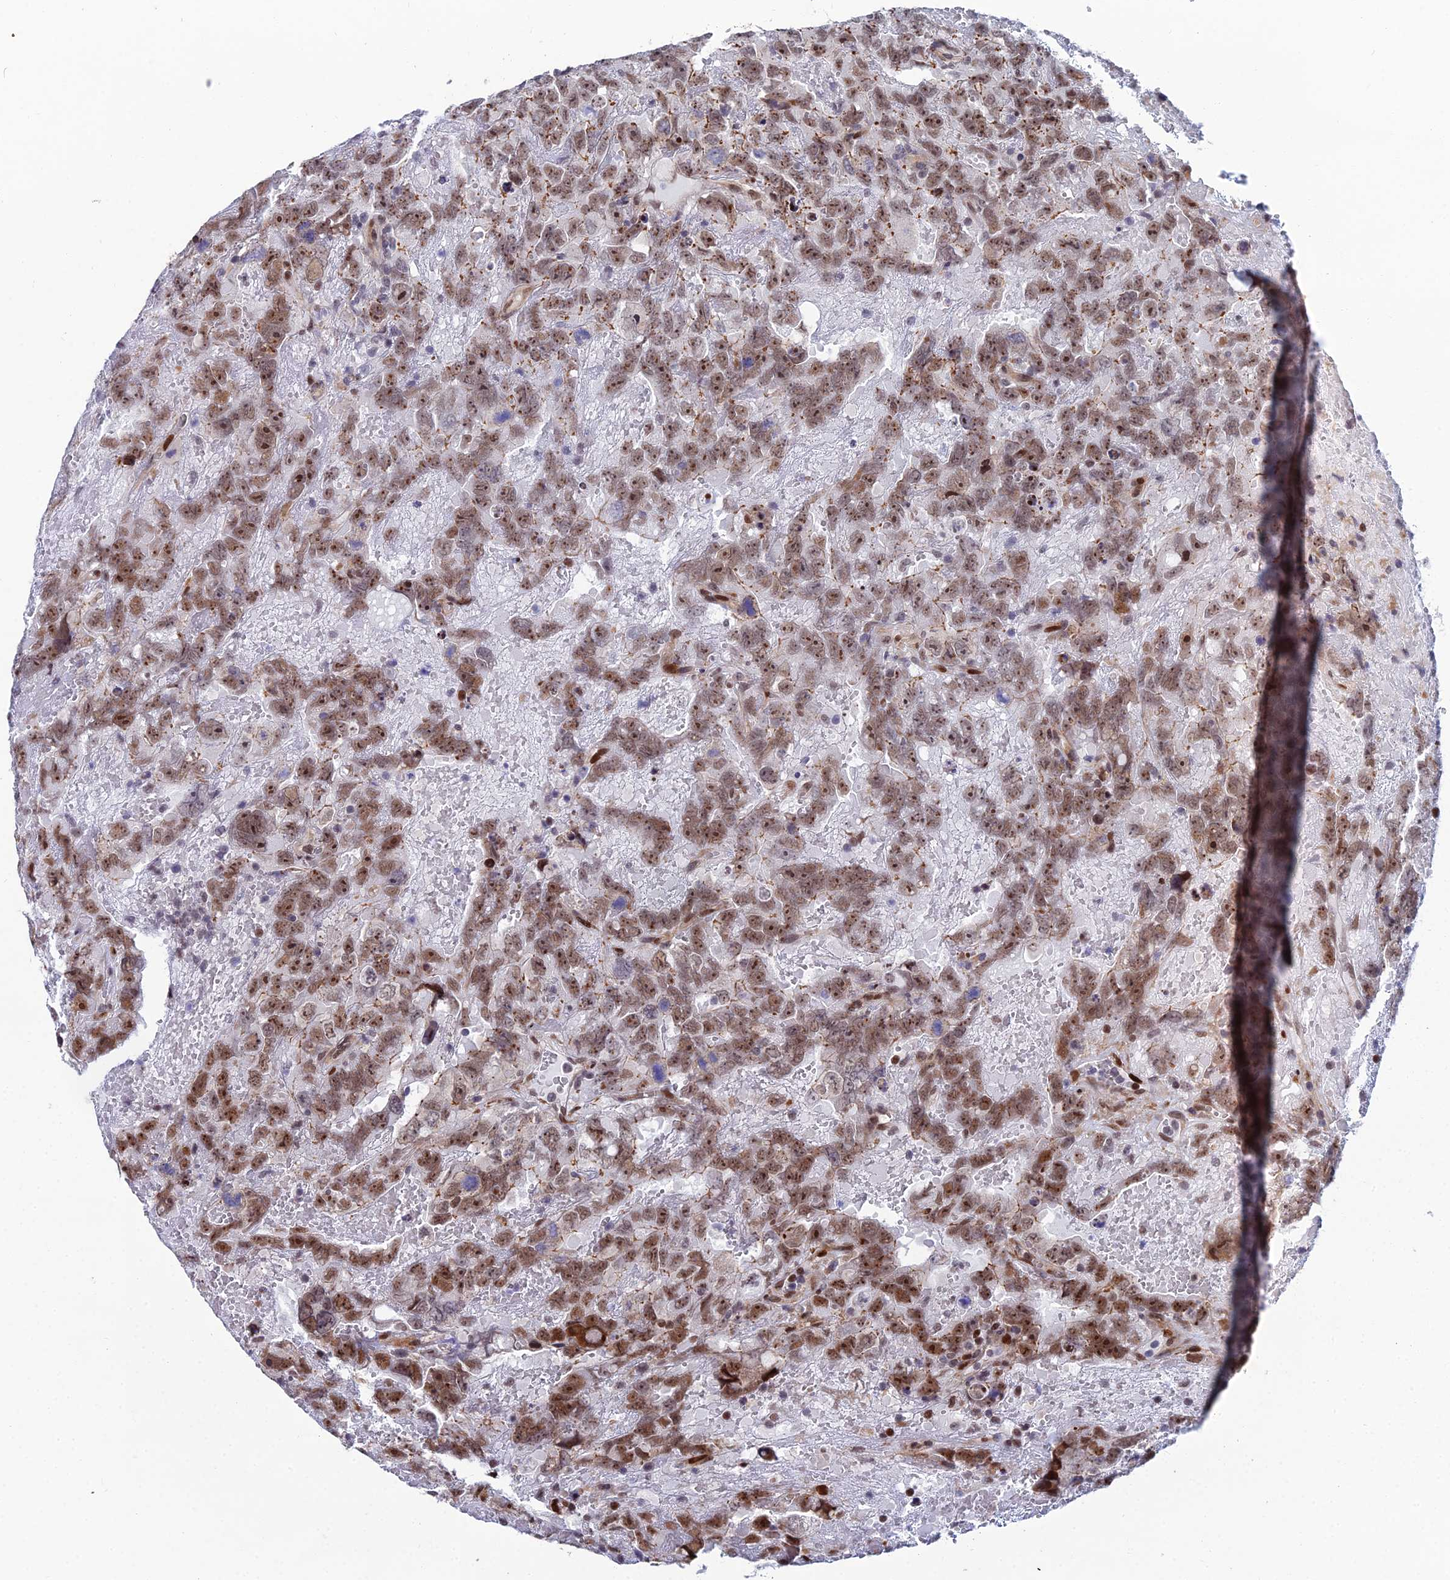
{"staining": {"intensity": "strong", "quantity": ">75%", "location": "nuclear"}, "tissue": "testis cancer", "cell_type": "Tumor cells", "image_type": "cancer", "snomed": [{"axis": "morphology", "description": "Carcinoma, Embryonal, NOS"}, {"axis": "topography", "description": "Testis"}], "caption": "Approximately >75% of tumor cells in human testis cancer (embryonal carcinoma) reveal strong nuclear protein expression as visualized by brown immunohistochemical staining.", "gene": "ZNF668", "patient": {"sex": "male", "age": 45}}